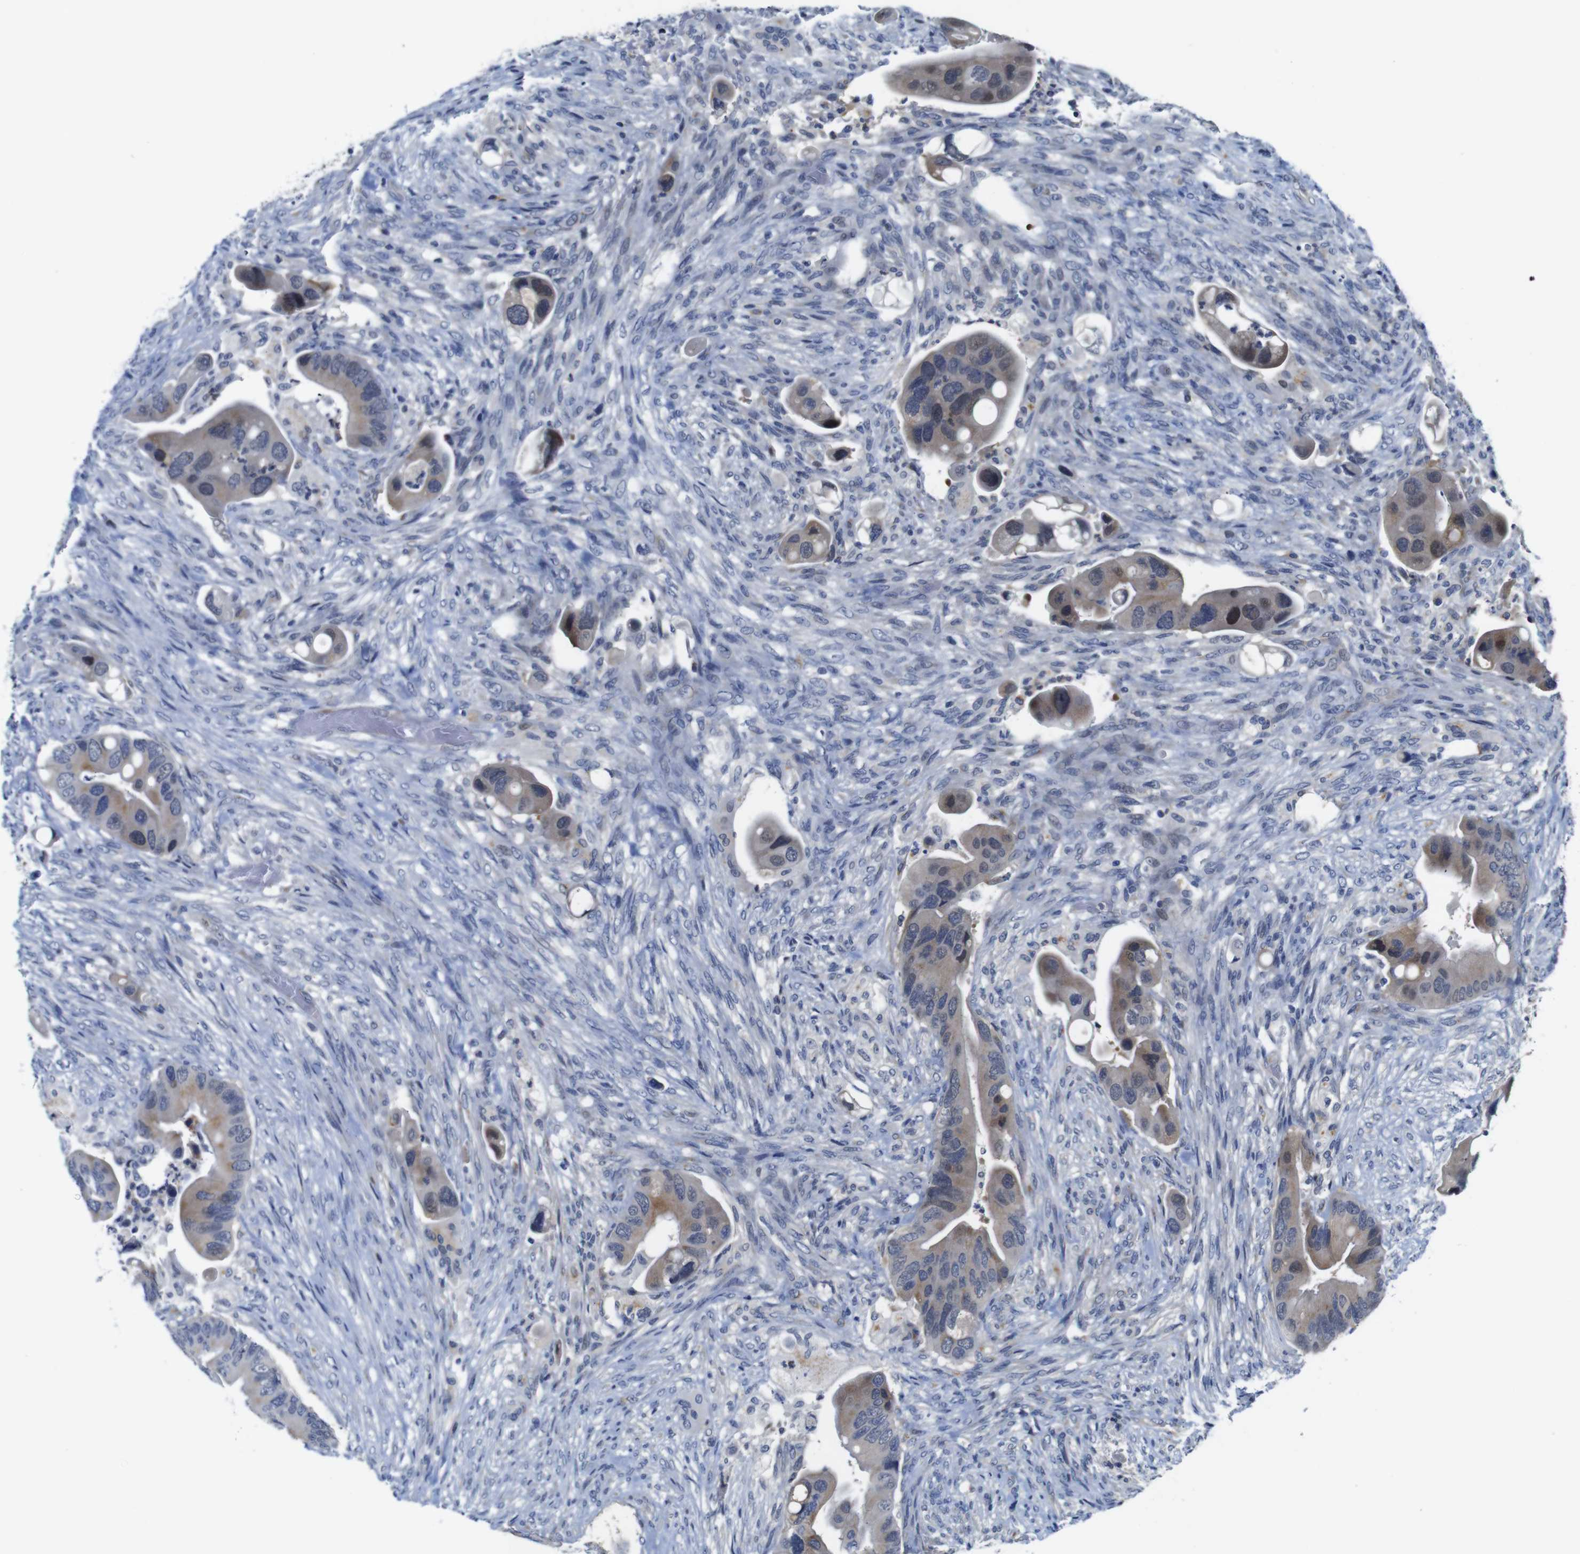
{"staining": {"intensity": "weak", "quantity": ">75%", "location": "cytoplasmic/membranous"}, "tissue": "colorectal cancer", "cell_type": "Tumor cells", "image_type": "cancer", "snomed": [{"axis": "morphology", "description": "Adenocarcinoma, NOS"}, {"axis": "topography", "description": "Rectum"}], "caption": "Brown immunohistochemical staining in adenocarcinoma (colorectal) demonstrates weak cytoplasmic/membranous positivity in approximately >75% of tumor cells.", "gene": "FURIN", "patient": {"sex": "female", "age": 57}}